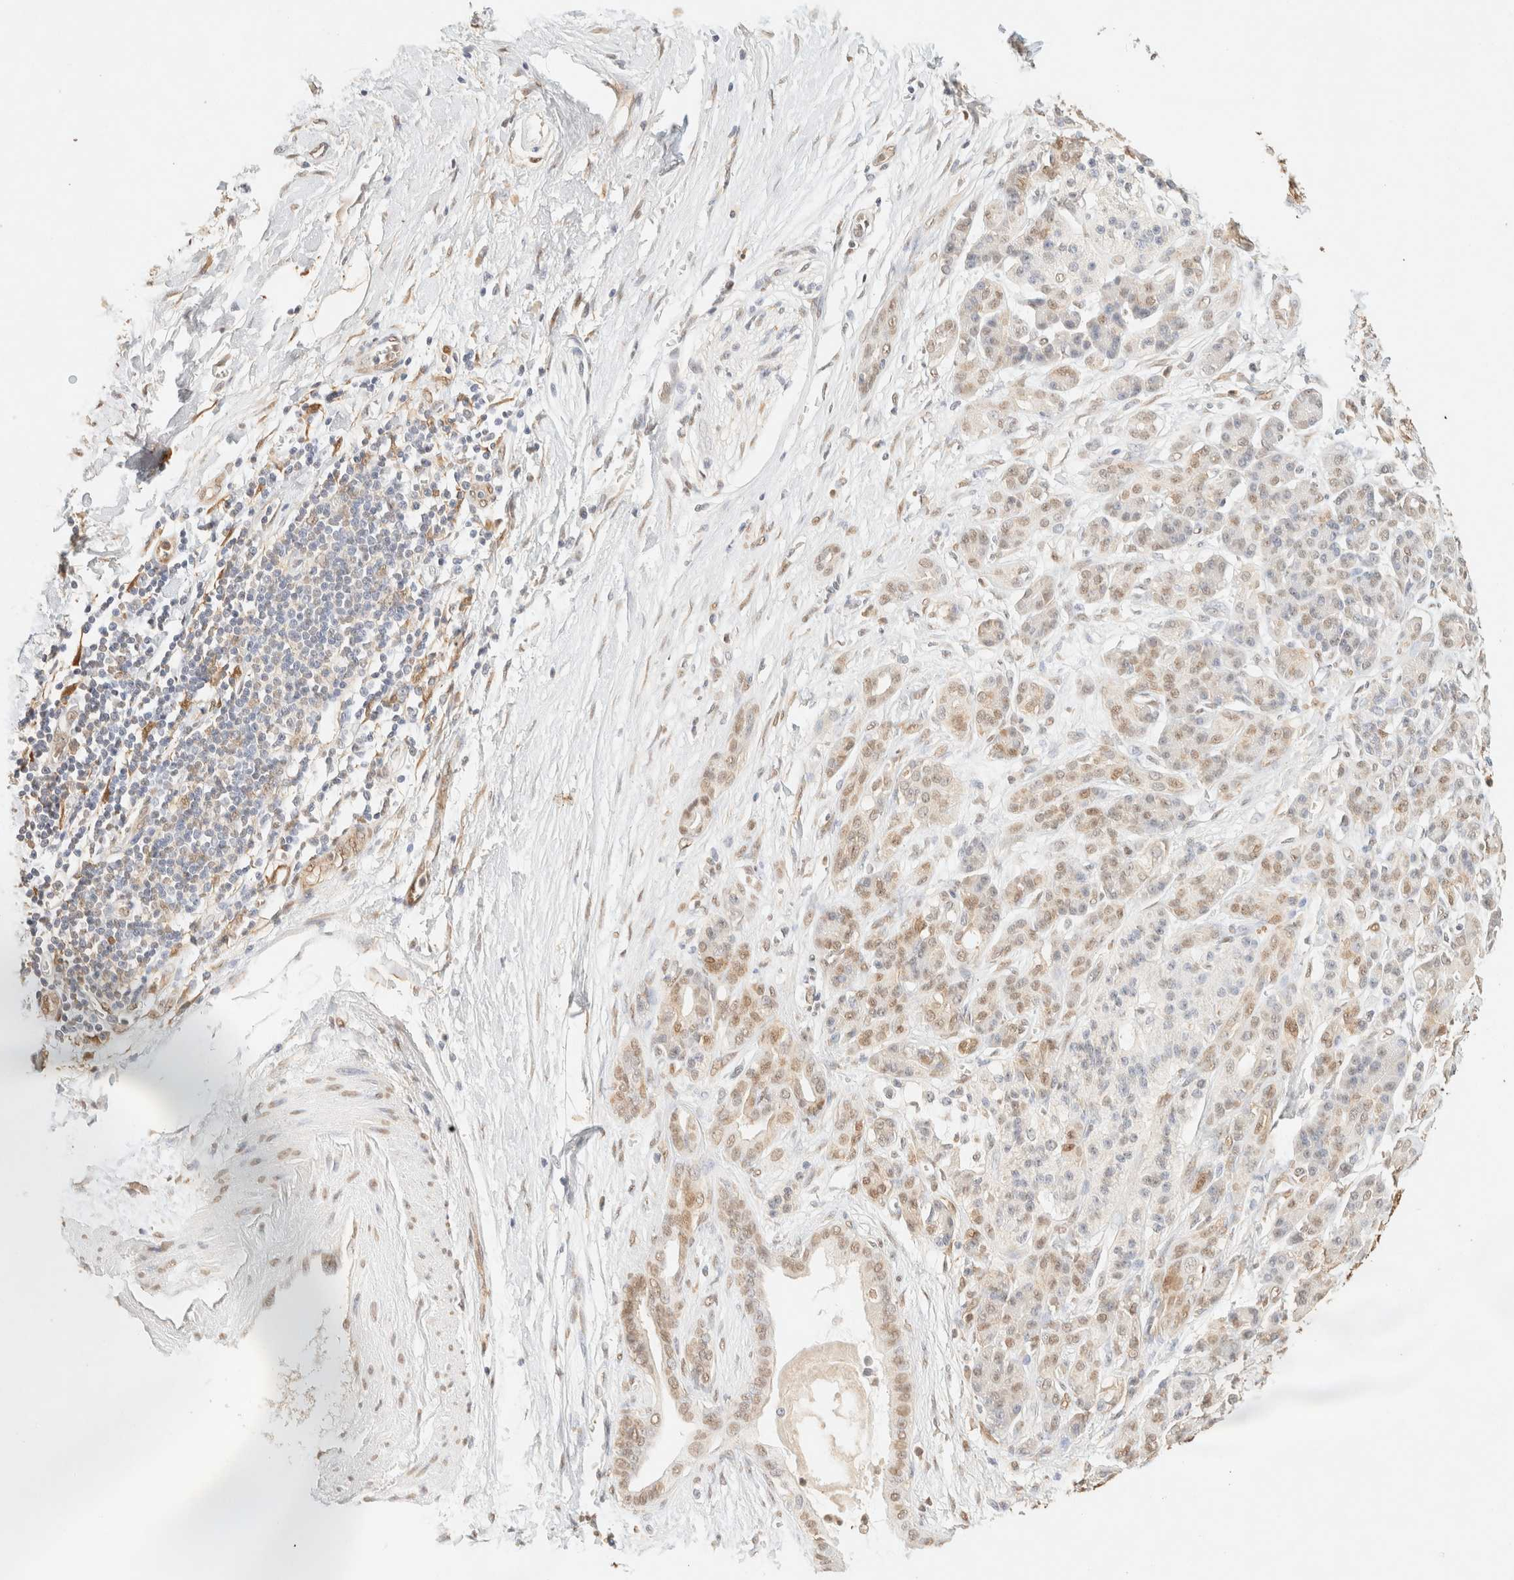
{"staining": {"intensity": "weak", "quantity": ">75%", "location": "nuclear"}, "tissue": "pancreatic cancer", "cell_type": "Tumor cells", "image_type": "cancer", "snomed": [{"axis": "morphology", "description": "Adenocarcinoma, NOS"}, {"axis": "topography", "description": "Pancreas"}], "caption": "Protein positivity by immunohistochemistry reveals weak nuclear expression in about >75% of tumor cells in pancreatic adenocarcinoma.", "gene": "S100A13", "patient": {"sex": "male", "age": 59}}